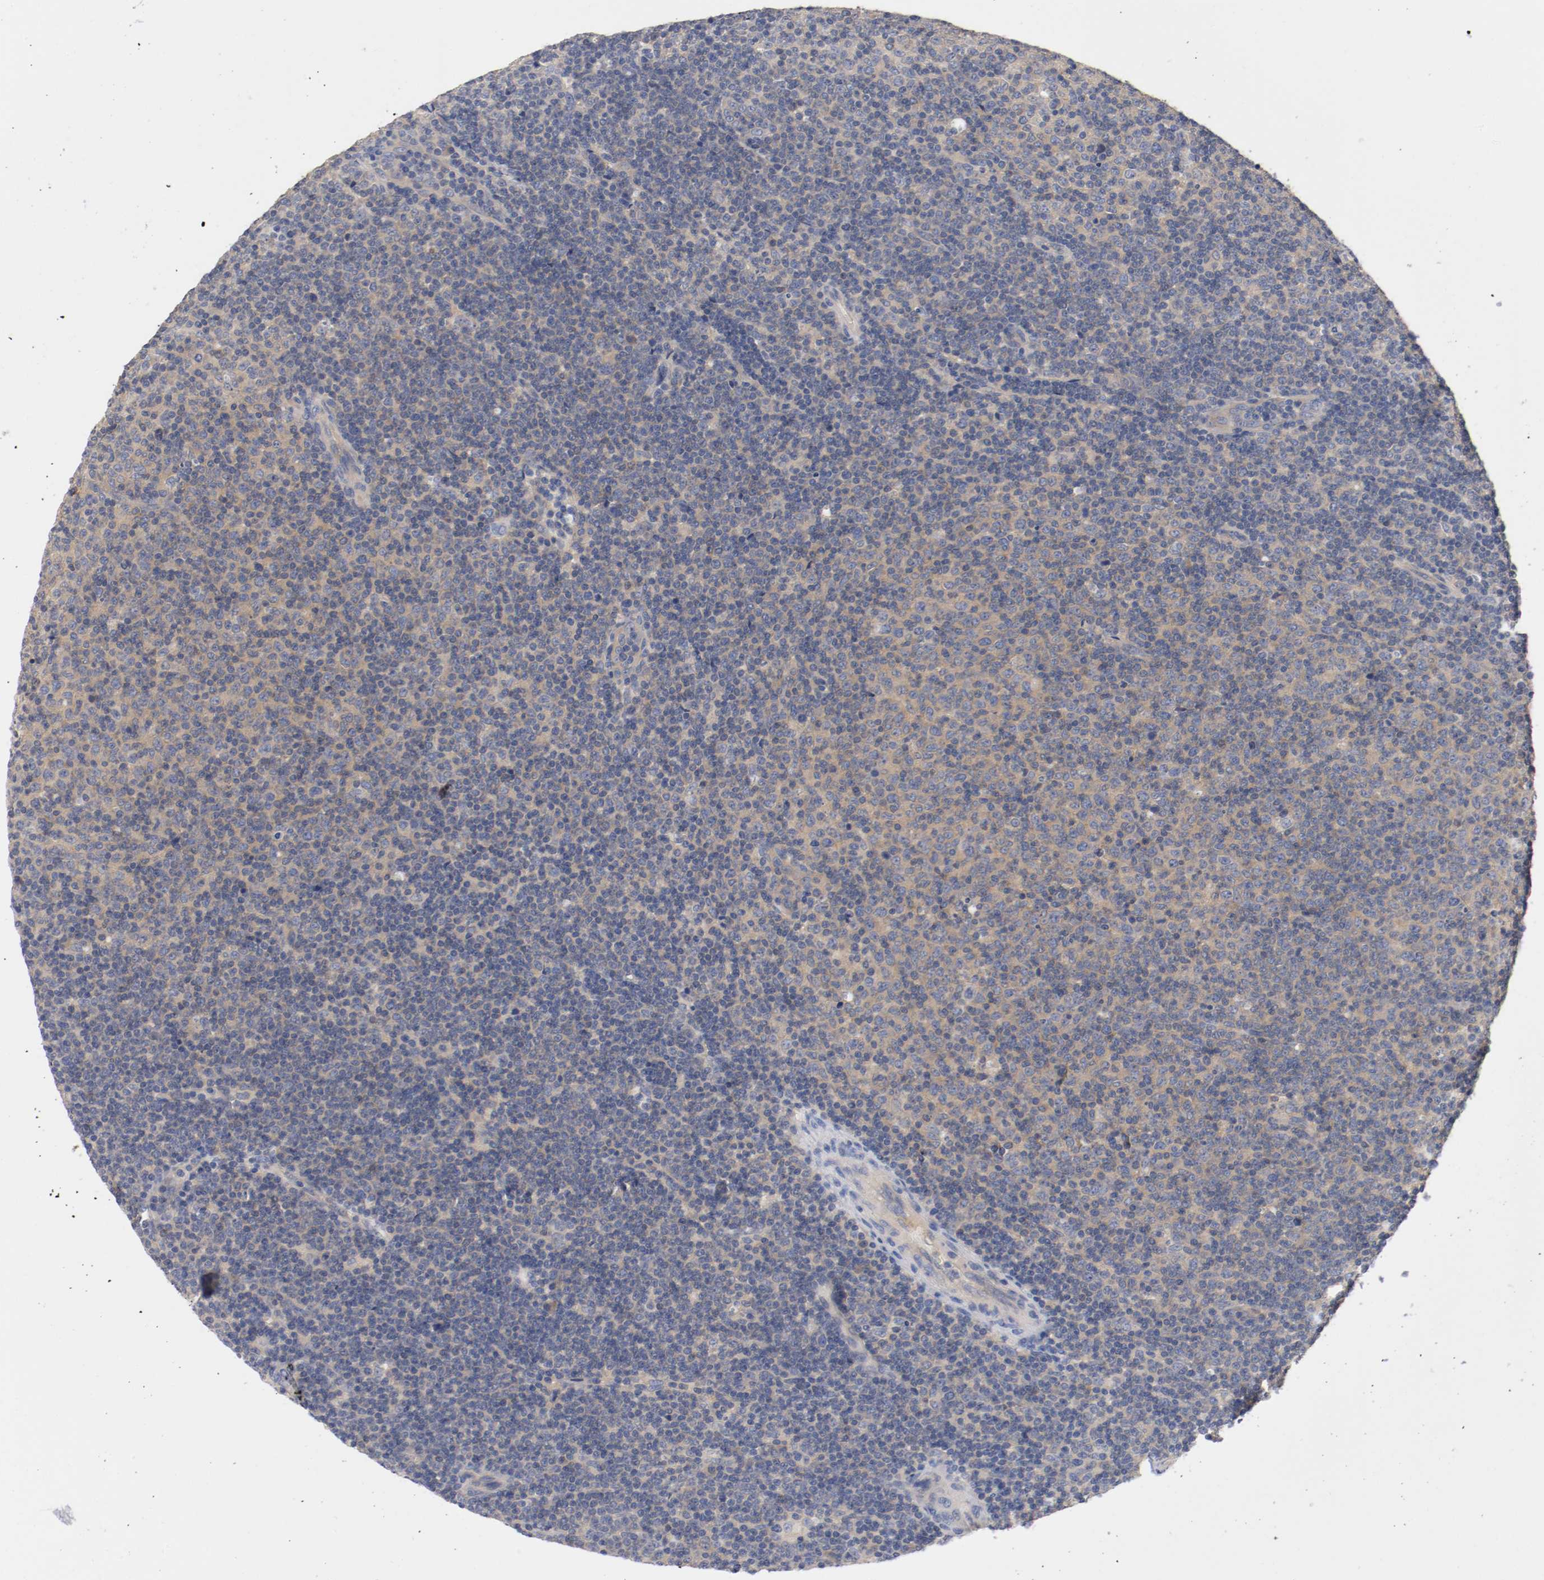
{"staining": {"intensity": "weak", "quantity": ">75%", "location": "cytoplasmic/membranous"}, "tissue": "lymphoma", "cell_type": "Tumor cells", "image_type": "cancer", "snomed": [{"axis": "morphology", "description": "Malignant lymphoma, non-Hodgkin's type, Low grade"}, {"axis": "topography", "description": "Lymph node"}], "caption": "An immunohistochemistry (IHC) micrograph of tumor tissue is shown. Protein staining in brown shows weak cytoplasmic/membranous positivity in lymphoma within tumor cells.", "gene": "HGS", "patient": {"sex": "male", "age": 70}}